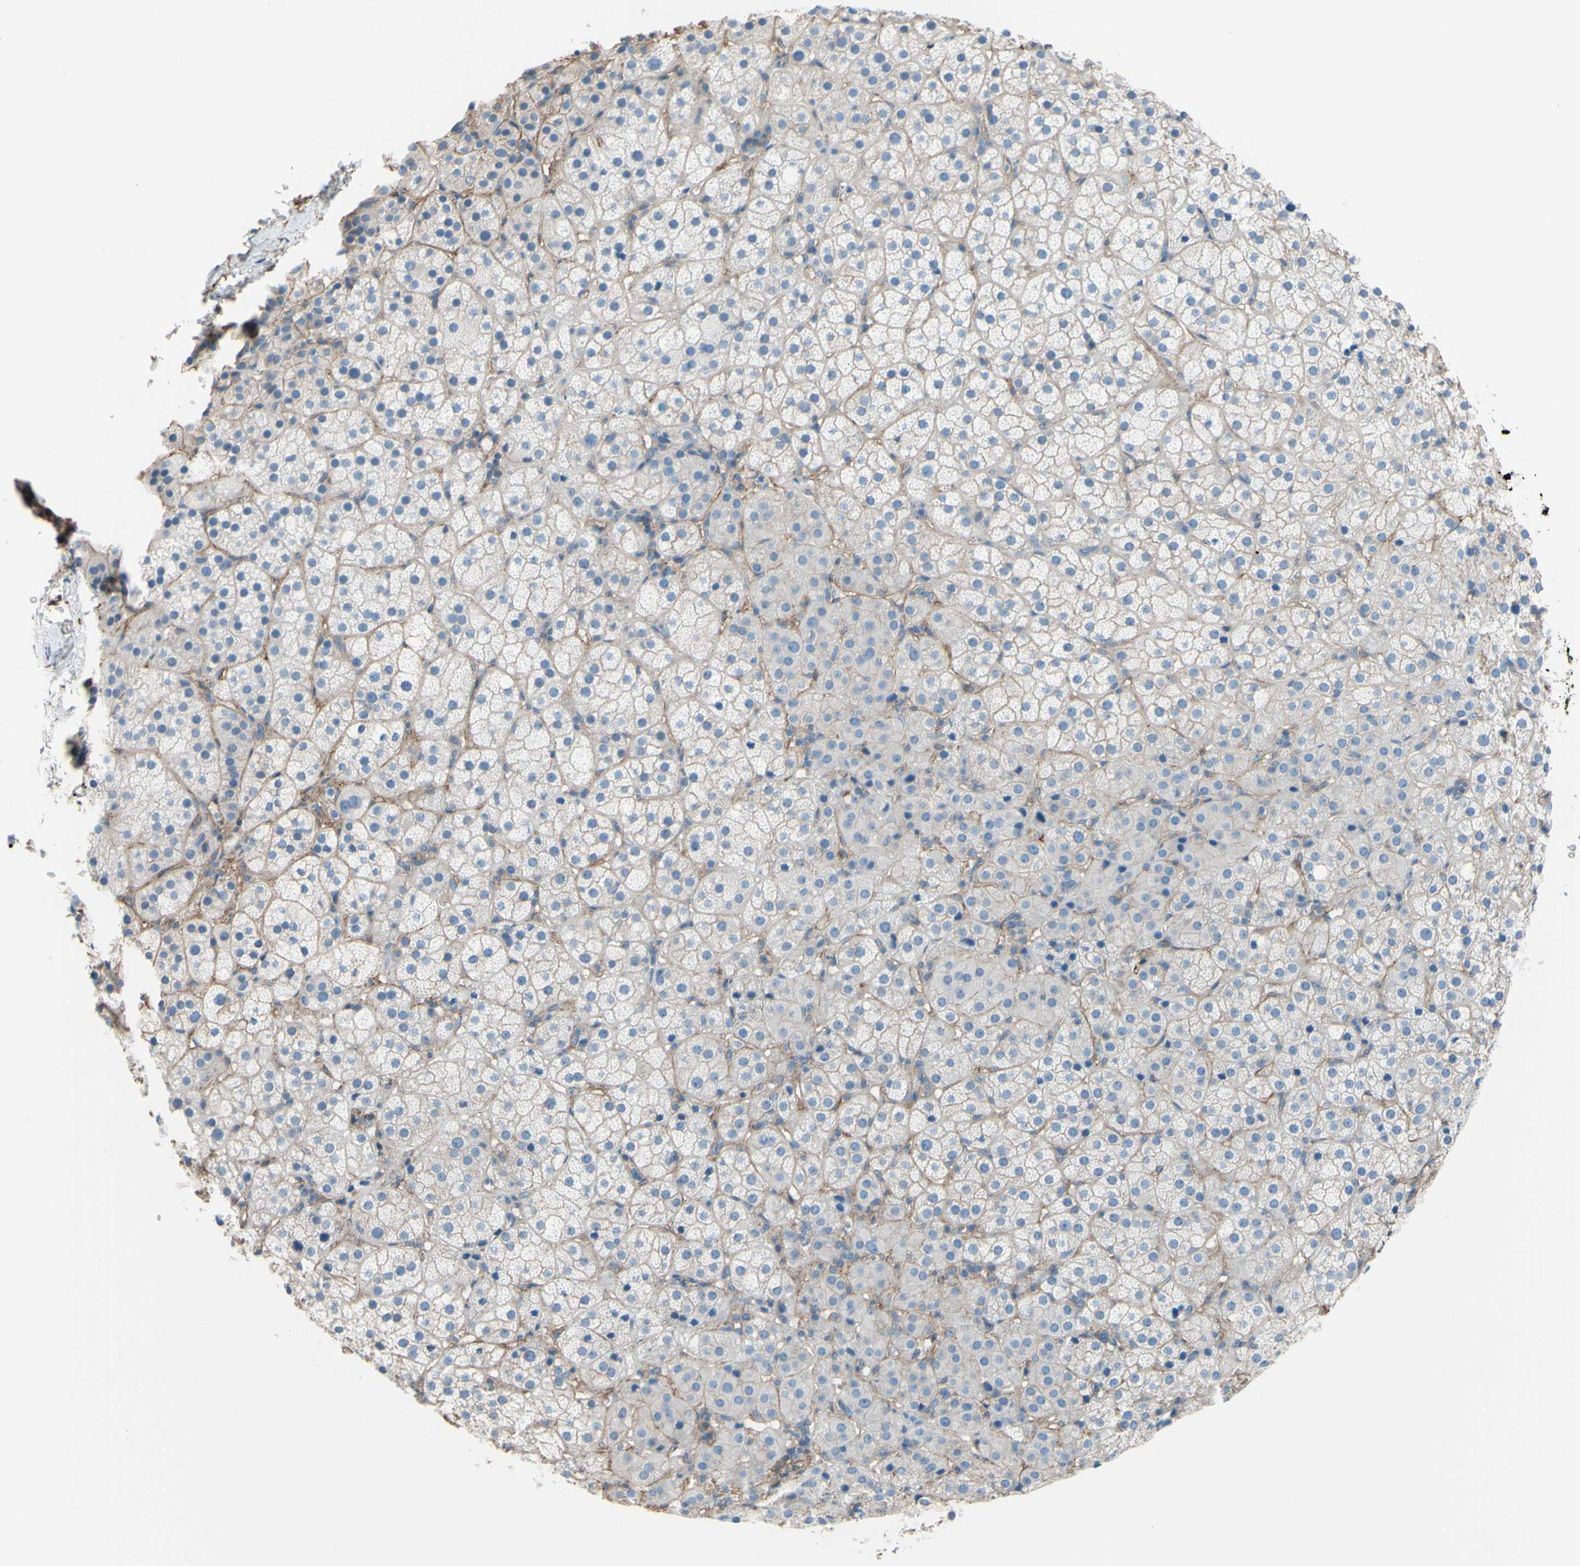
{"staining": {"intensity": "weak", "quantity": ">75%", "location": "cytoplasmic/membranous"}, "tissue": "adrenal gland", "cell_type": "Glandular cells", "image_type": "normal", "snomed": [{"axis": "morphology", "description": "Normal tissue, NOS"}, {"axis": "topography", "description": "Adrenal gland"}], "caption": "DAB (3,3'-diaminobenzidine) immunohistochemical staining of benign adrenal gland reveals weak cytoplasmic/membranous protein positivity in about >75% of glandular cells. The staining was performed using DAB (3,3'-diaminobenzidine), with brown indicating positive protein expression. Nuclei are stained blue with hematoxylin.", "gene": "ADD1", "patient": {"sex": "female", "age": 57}}